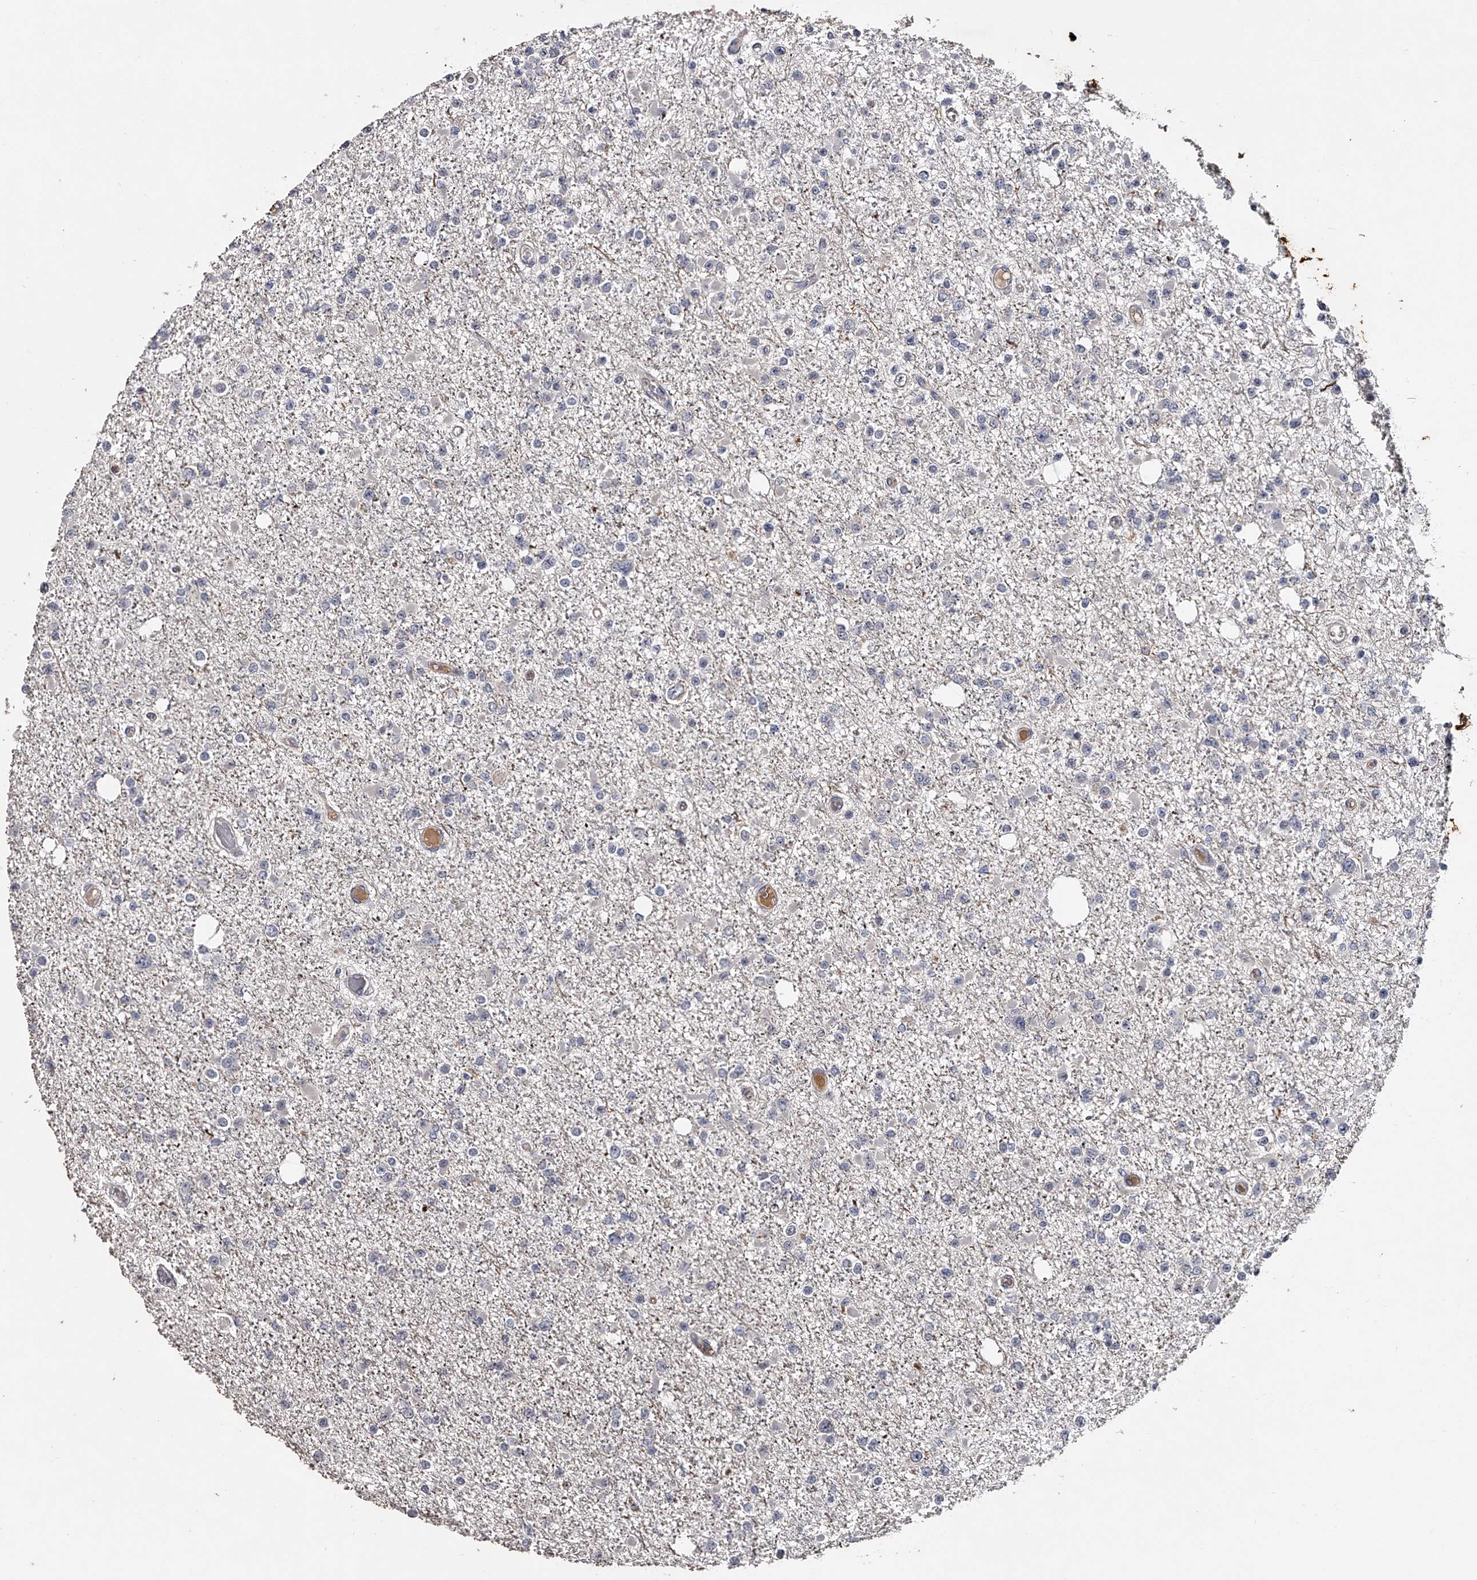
{"staining": {"intensity": "negative", "quantity": "none", "location": "none"}, "tissue": "glioma", "cell_type": "Tumor cells", "image_type": "cancer", "snomed": [{"axis": "morphology", "description": "Glioma, malignant, Low grade"}, {"axis": "topography", "description": "Brain"}], "caption": "Protein analysis of malignant glioma (low-grade) displays no significant staining in tumor cells.", "gene": "MDN1", "patient": {"sex": "female", "age": 22}}